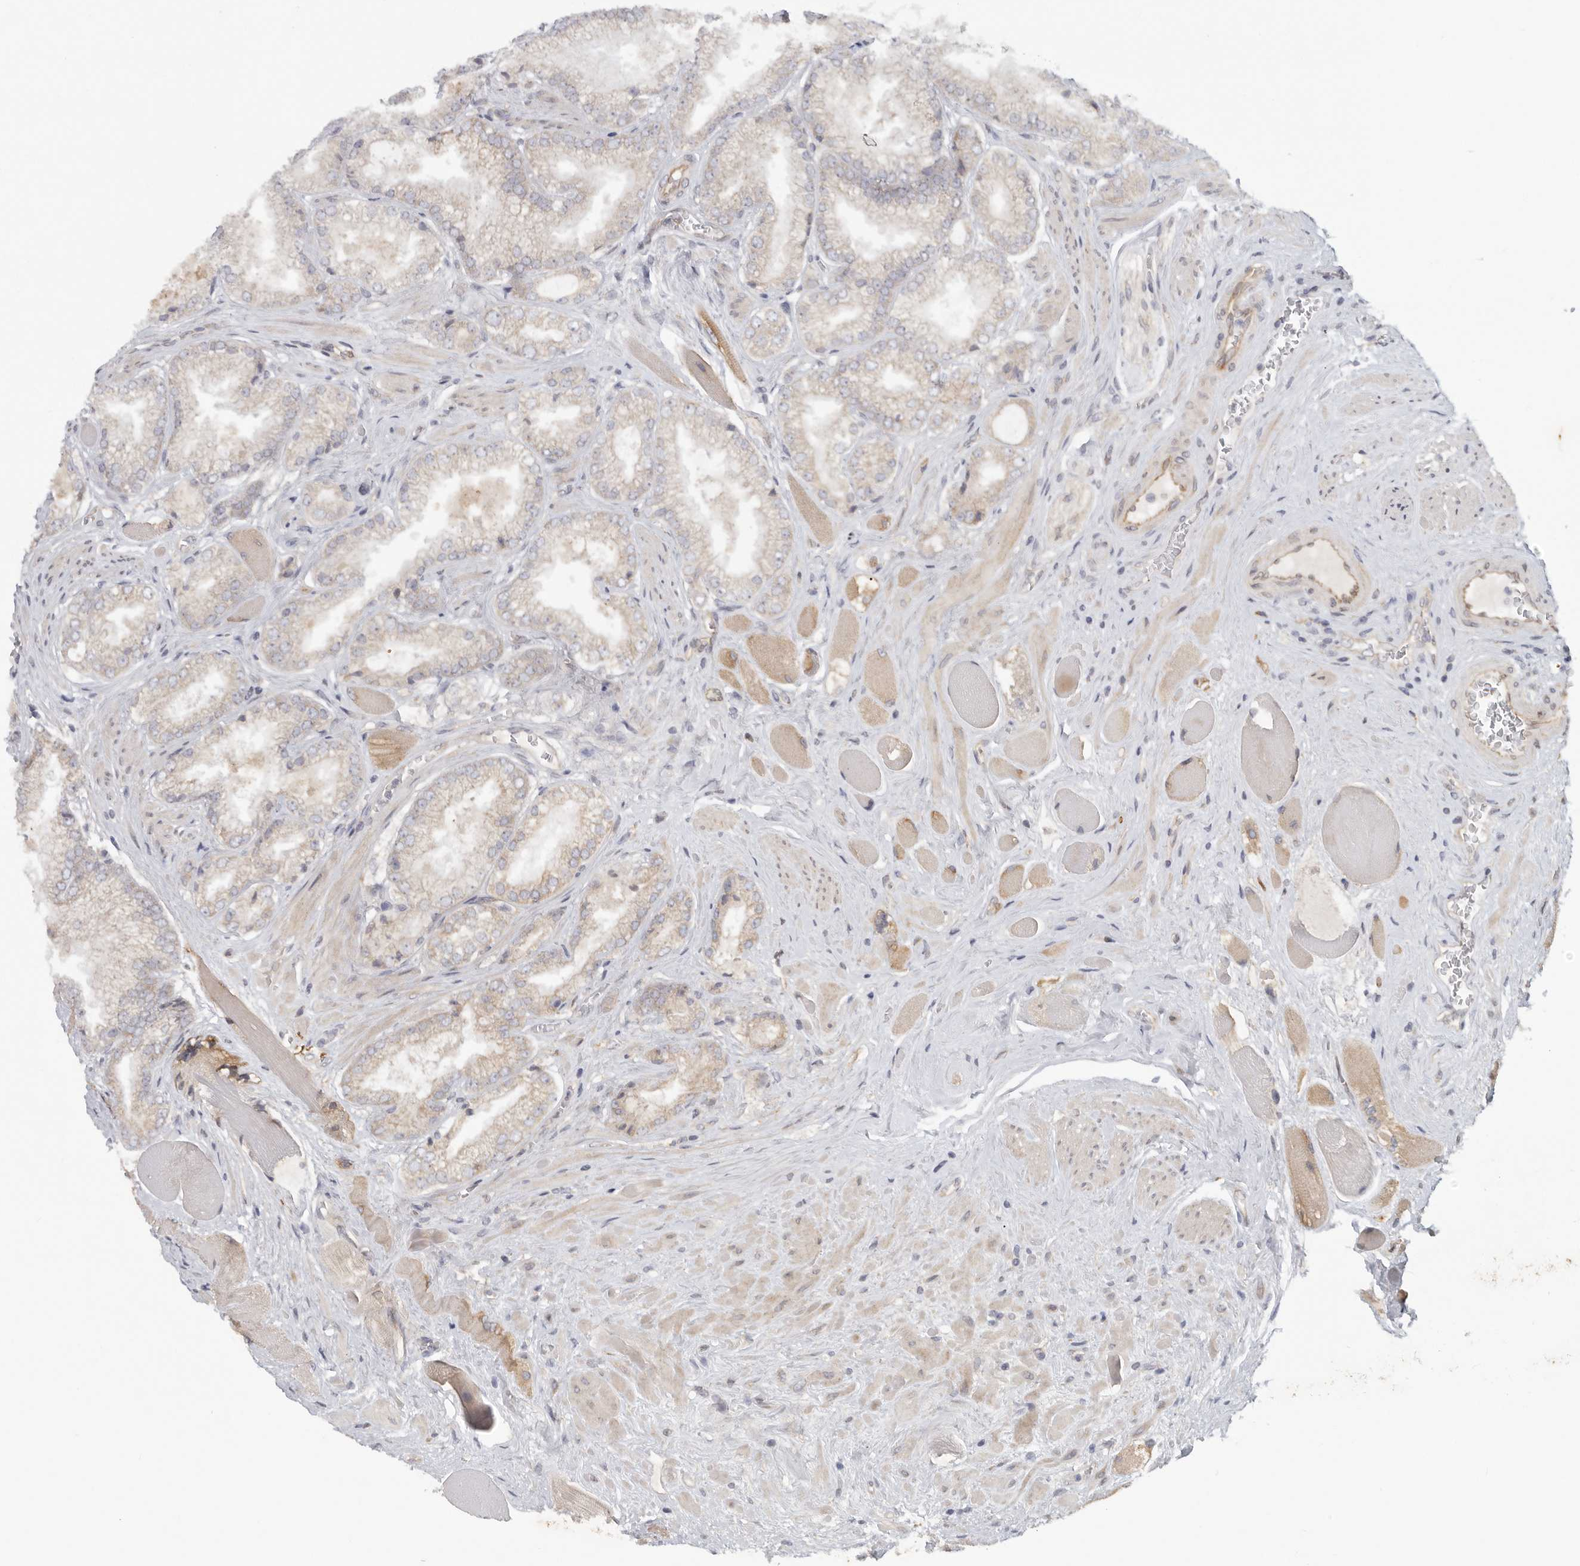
{"staining": {"intensity": "moderate", "quantity": "<25%", "location": "cytoplasmic/membranous"}, "tissue": "prostate cancer", "cell_type": "Tumor cells", "image_type": "cancer", "snomed": [{"axis": "morphology", "description": "Adenocarcinoma, High grade"}, {"axis": "topography", "description": "Prostate"}], "caption": "High-magnification brightfield microscopy of adenocarcinoma (high-grade) (prostate) stained with DAB (3,3'-diaminobenzidine) (brown) and counterstained with hematoxylin (blue). tumor cells exhibit moderate cytoplasmic/membranous positivity is seen in about<25% of cells.", "gene": "BCAP29", "patient": {"sex": "male", "age": 58}}